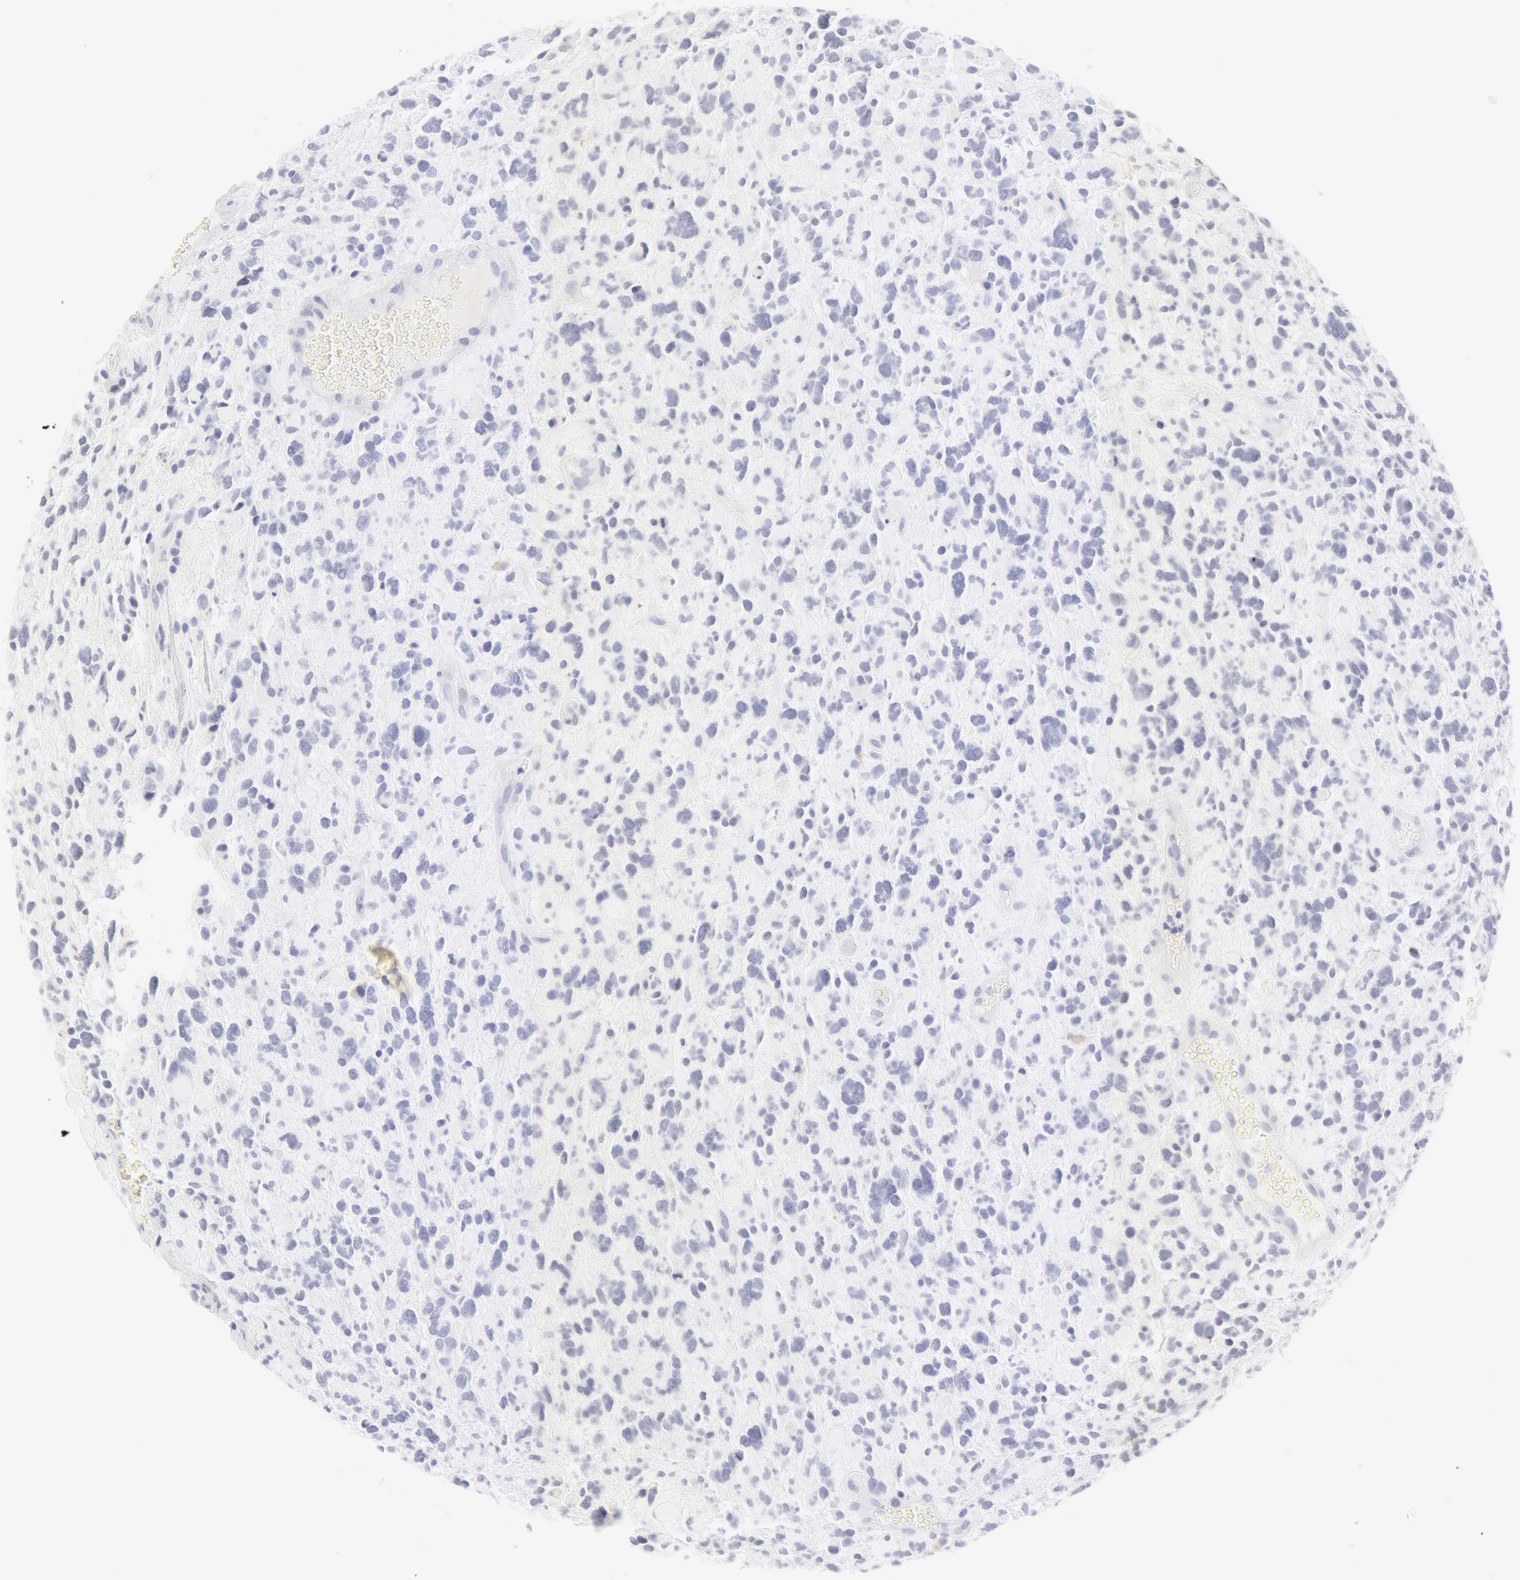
{"staining": {"intensity": "negative", "quantity": "none", "location": "none"}, "tissue": "glioma", "cell_type": "Tumor cells", "image_type": "cancer", "snomed": [{"axis": "morphology", "description": "Glioma, malignant, High grade"}, {"axis": "topography", "description": "Brain"}], "caption": "Tumor cells are negative for protein expression in human malignant high-grade glioma.", "gene": "KRT8", "patient": {"sex": "female", "age": 37}}